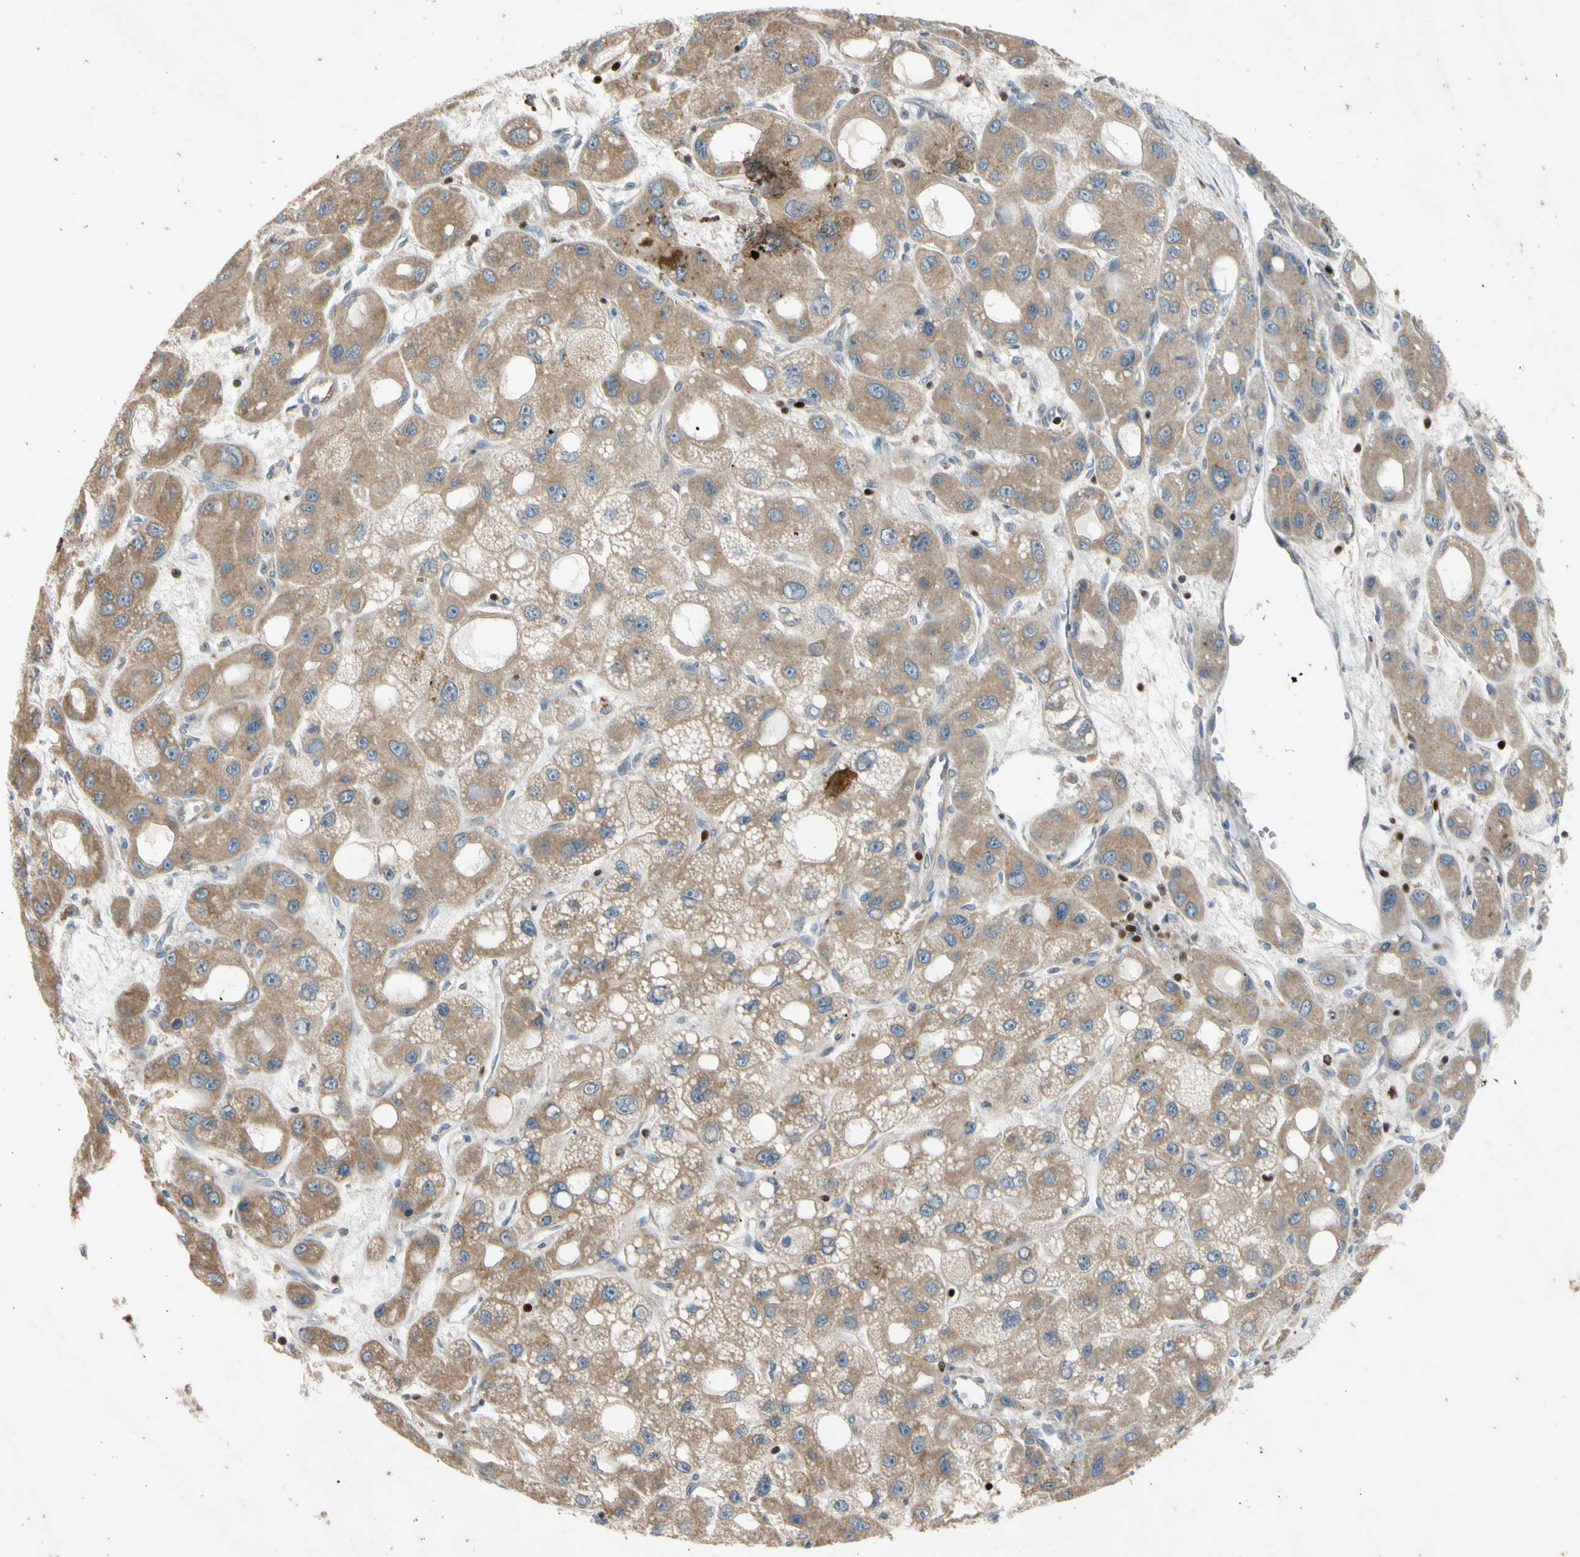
{"staining": {"intensity": "weak", "quantity": ">75%", "location": "cytoplasmic/membranous"}, "tissue": "liver cancer", "cell_type": "Tumor cells", "image_type": "cancer", "snomed": [{"axis": "morphology", "description": "Carcinoma, Hepatocellular, NOS"}, {"axis": "topography", "description": "Liver"}], "caption": "Immunohistochemistry (IHC) of liver hepatocellular carcinoma shows low levels of weak cytoplasmic/membranous positivity in about >75% of tumor cells.", "gene": "TBX21", "patient": {"sex": "male", "age": 55}}